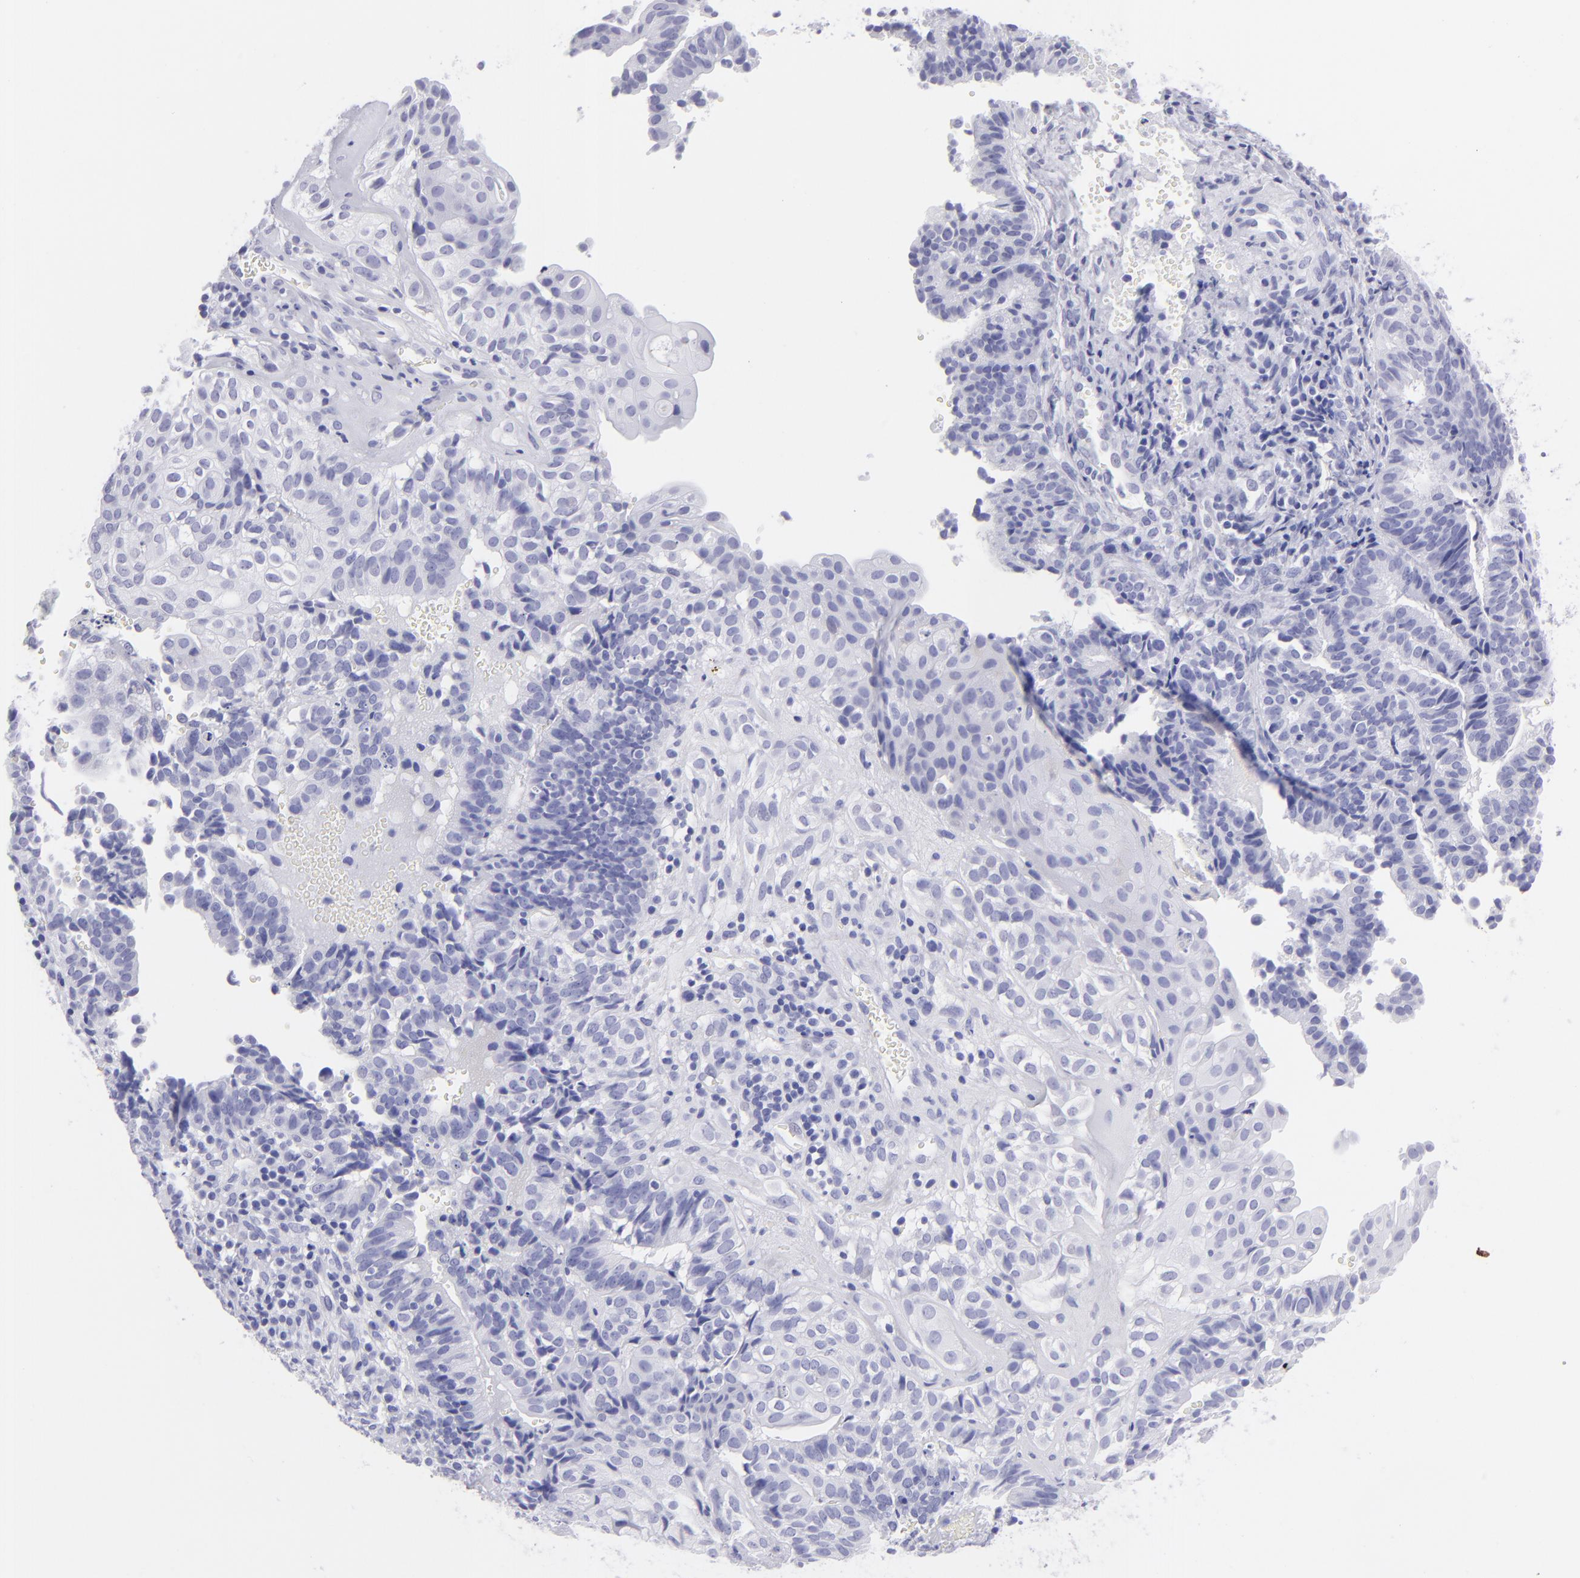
{"staining": {"intensity": "negative", "quantity": "none", "location": "none"}, "tissue": "cervical cancer", "cell_type": "Tumor cells", "image_type": "cancer", "snomed": [{"axis": "morphology", "description": "Adenocarcinoma, NOS"}, {"axis": "topography", "description": "Cervix"}], "caption": "The immunohistochemistry micrograph has no significant expression in tumor cells of cervical adenocarcinoma tissue.", "gene": "SLC1A3", "patient": {"sex": "female", "age": 60}}